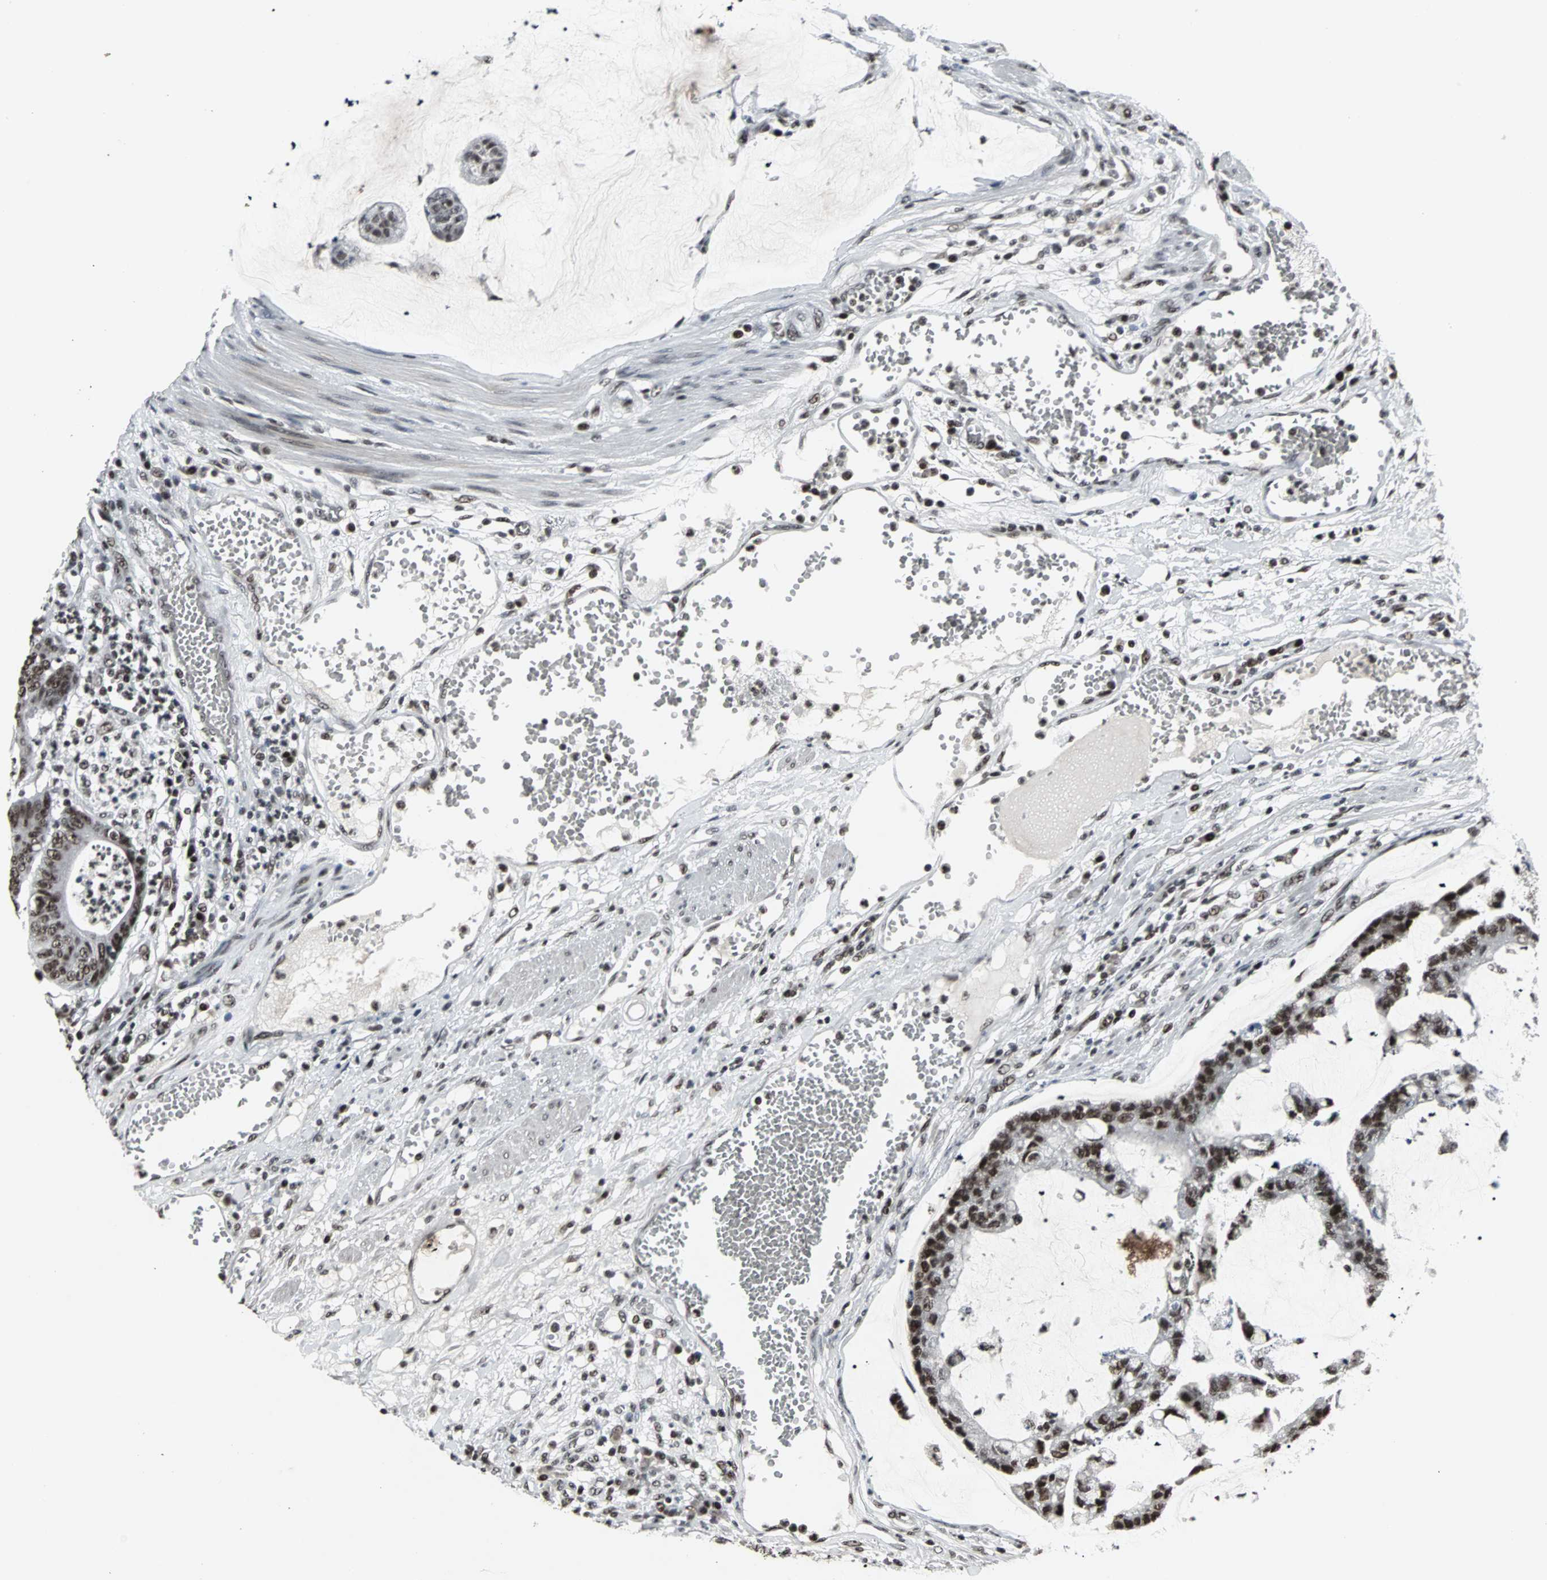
{"staining": {"intensity": "strong", "quantity": ">75%", "location": "nuclear"}, "tissue": "colorectal cancer", "cell_type": "Tumor cells", "image_type": "cancer", "snomed": [{"axis": "morphology", "description": "Adenocarcinoma, NOS"}, {"axis": "topography", "description": "Colon"}], "caption": "Tumor cells exhibit strong nuclear staining in approximately >75% of cells in colorectal adenocarcinoma.", "gene": "PNKP", "patient": {"sex": "female", "age": 84}}